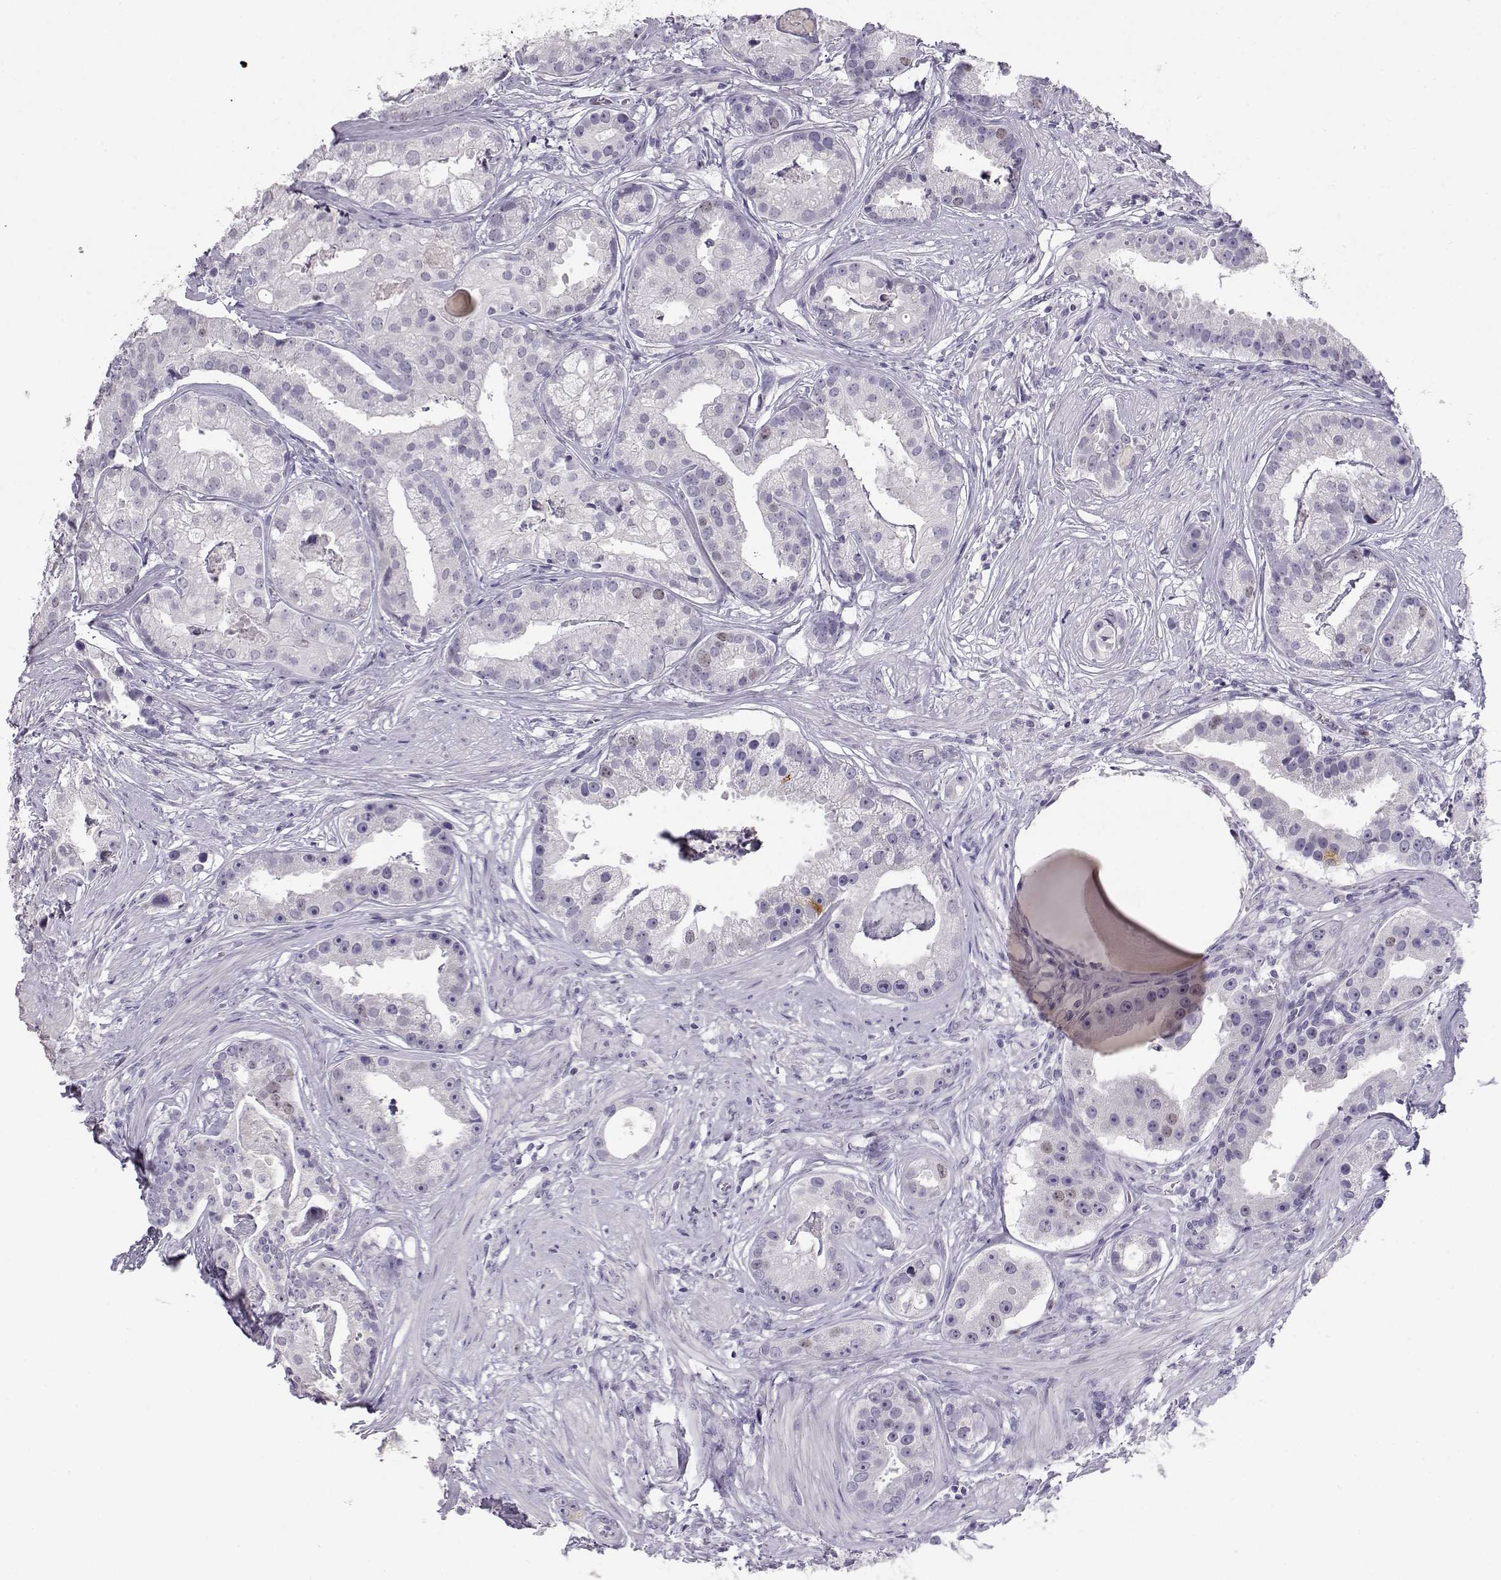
{"staining": {"intensity": "negative", "quantity": "none", "location": "none"}, "tissue": "prostate cancer", "cell_type": "Tumor cells", "image_type": "cancer", "snomed": [{"axis": "morphology", "description": "Adenocarcinoma, NOS"}, {"axis": "topography", "description": "Prostate and seminal vesicle, NOS"}, {"axis": "topography", "description": "Prostate"}], "caption": "This is a micrograph of IHC staining of prostate cancer (adenocarcinoma), which shows no expression in tumor cells. (Brightfield microscopy of DAB IHC at high magnification).", "gene": "OPN5", "patient": {"sex": "male", "age": 44}}